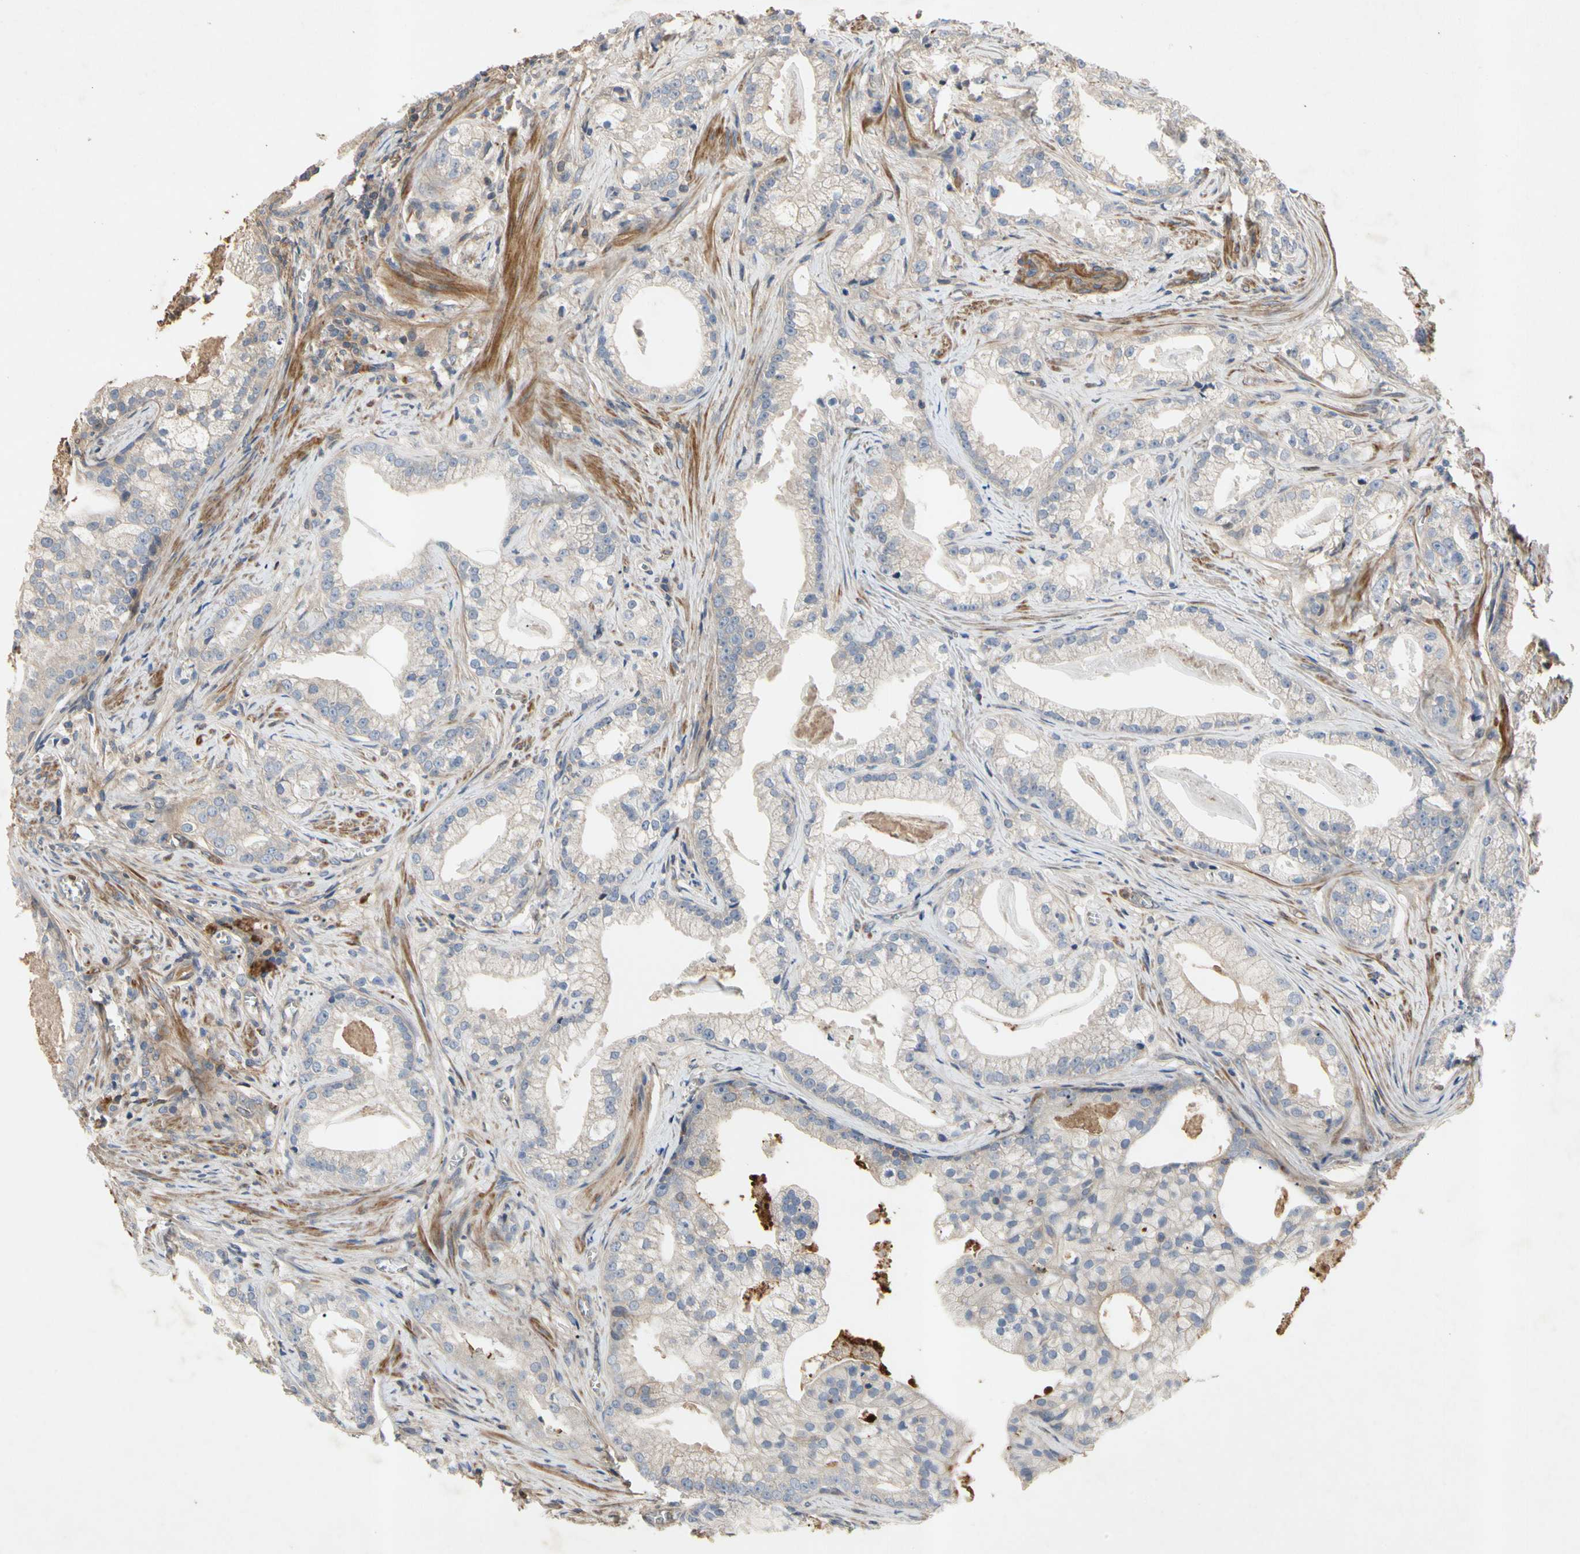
{"staining": {"intensity": "negative", "quantity": "none", "location": "none"}, "tissue": "prostate cancer", "cell_type": "Tumor cells", "image_type": "cancer", "snomed": [{"axis": "morphology", "description": "Adenocarcinoma, Low grade"}, {"axis": "topography", "description": "Prostate"}], "caption": "Immunohistochemistry of prostate low-grade adenocarcinoma exhibits no expression in tumor cells.", "gene": "CRTAC1", "patient": {"sex": "male", "age": 59}}